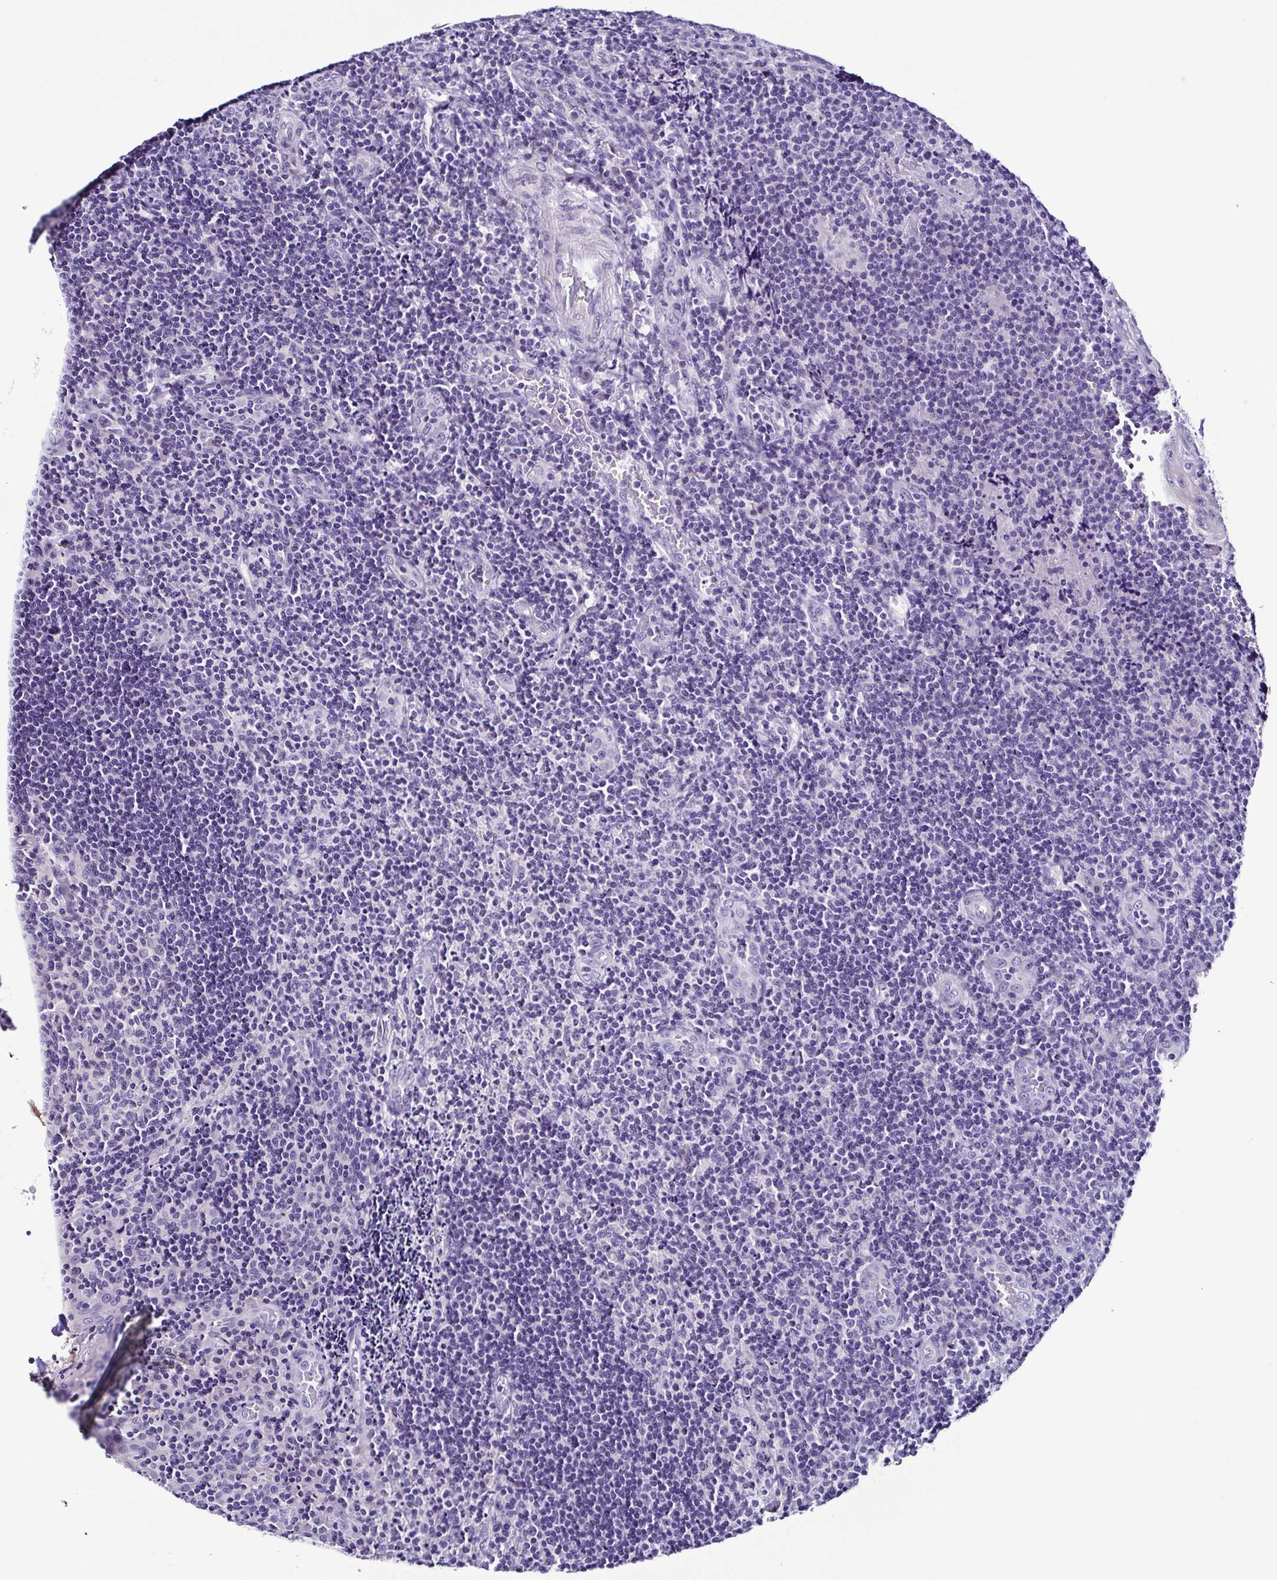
{"staining": {"intensity": "negative", "quantity": "none", "location": "none"}, "tissue": "tonsil", "cell_type": "Germinal center cells", "image_type": "normal", "snomed": [{"axis": "morphology", "description": "Normal tissue, NOS"}, {"axis": "topography", "description": "Tonsil"}], "caption": "A high-resolution photomicrograph shows immunohistochemistry staining of unremarkable tonsil, which reveals no significant expression in germinal center cells.", "gene": "SRL", "patient": {"sex": "male", "age": 17}}